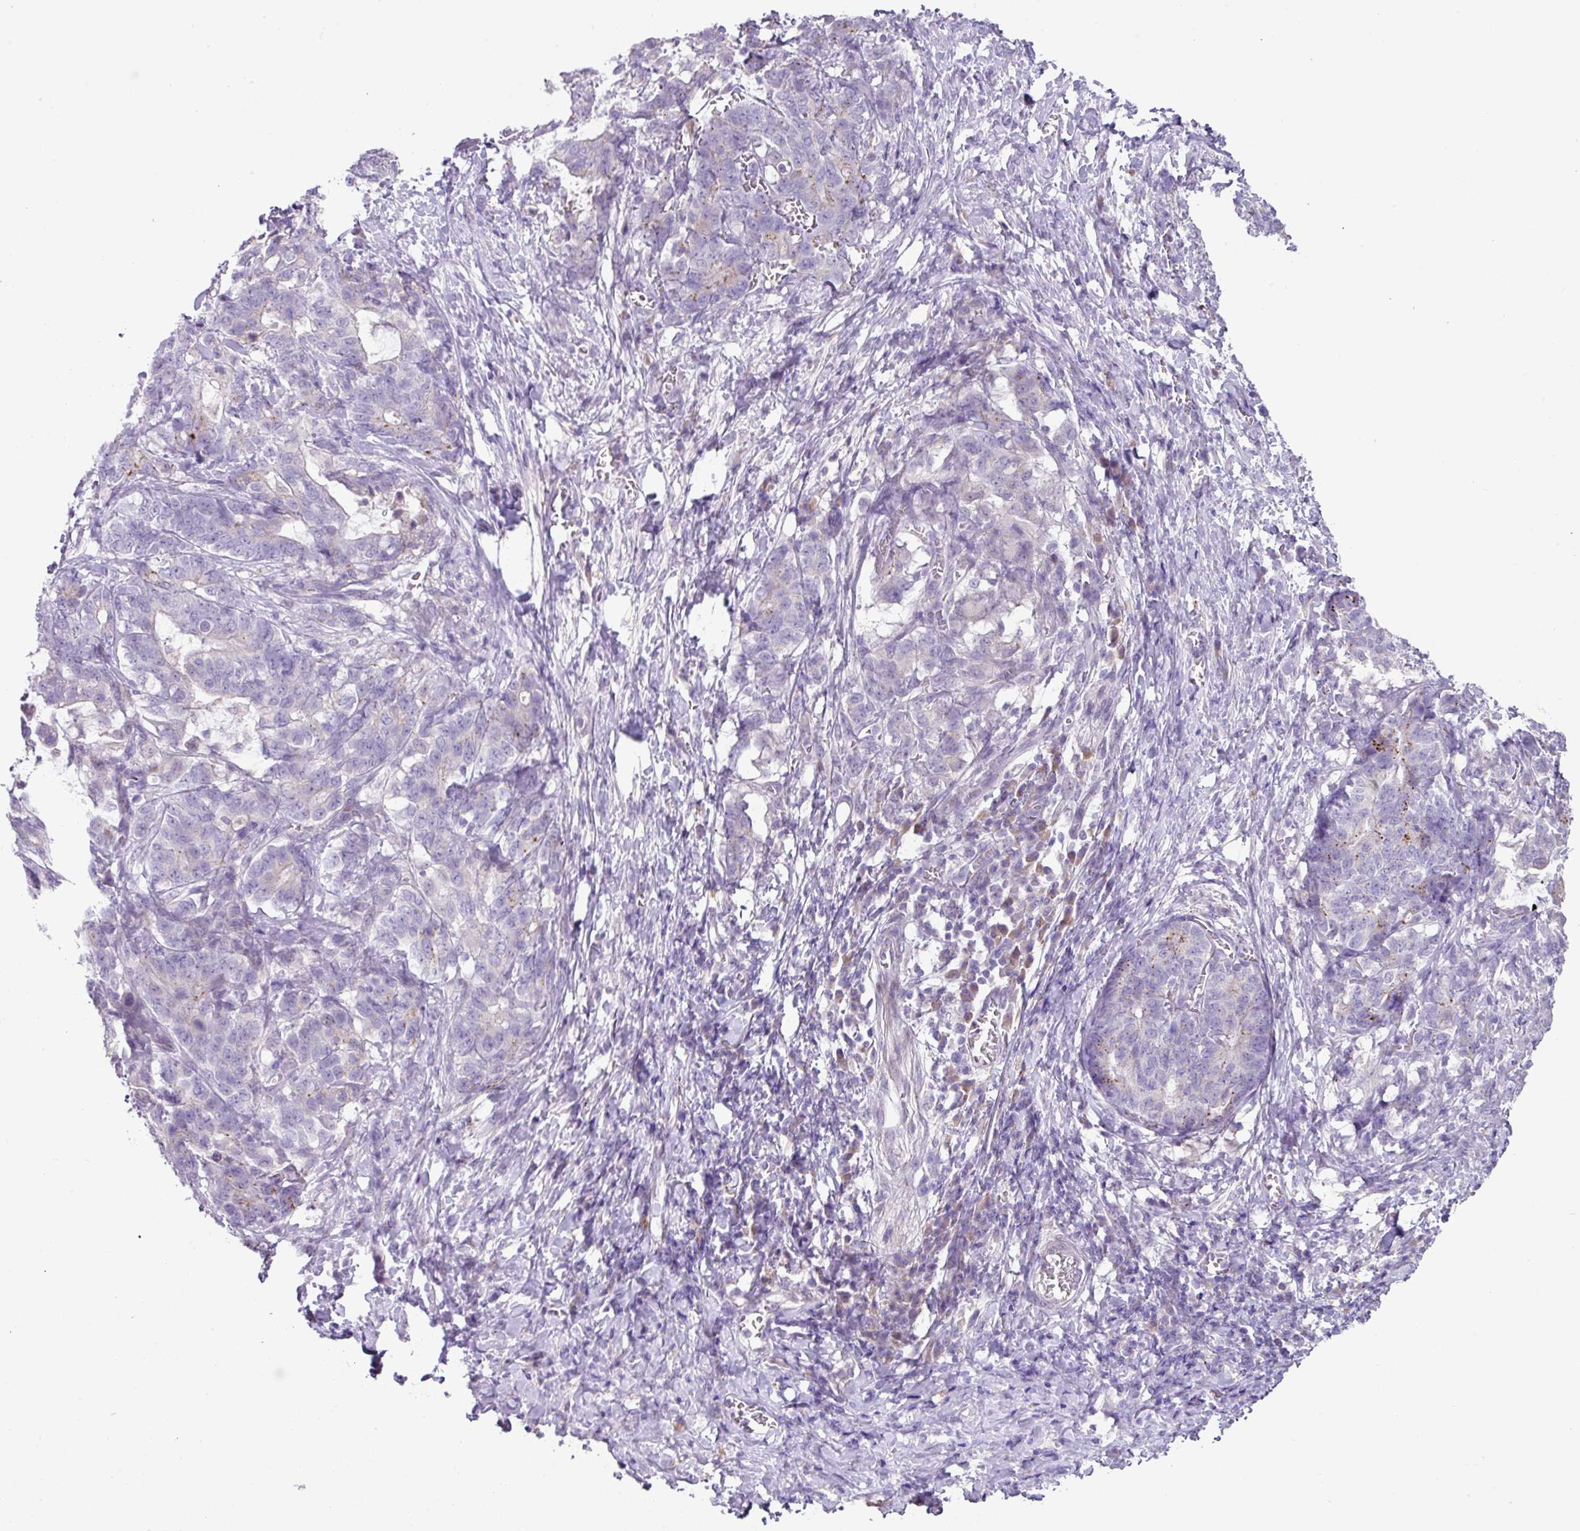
{"staining": {"intensity": "negative", "quantity": "none", "location": "none"}, "tissue": "stomach cancer", "cell_type": "Tumor cells", "image_type": "cancer", "snomed": [{"axis": "morphology", "description": "Normal tissue, NOS"}, {"axis": "morphology", "description": "Adenocarcinoma, NOS"}, {"axis": "topography", "description": "Stomach"}], "caption": "Immunohistochemistry image of adenocarcinoma (stomach) stained for a protein (brown), which demonstrates no expression in tumor cells. (DAB immunohistochemistry, high magnification).", "gene": "PLEKHH3", "patient": {"sex": "female", "age": 64}}